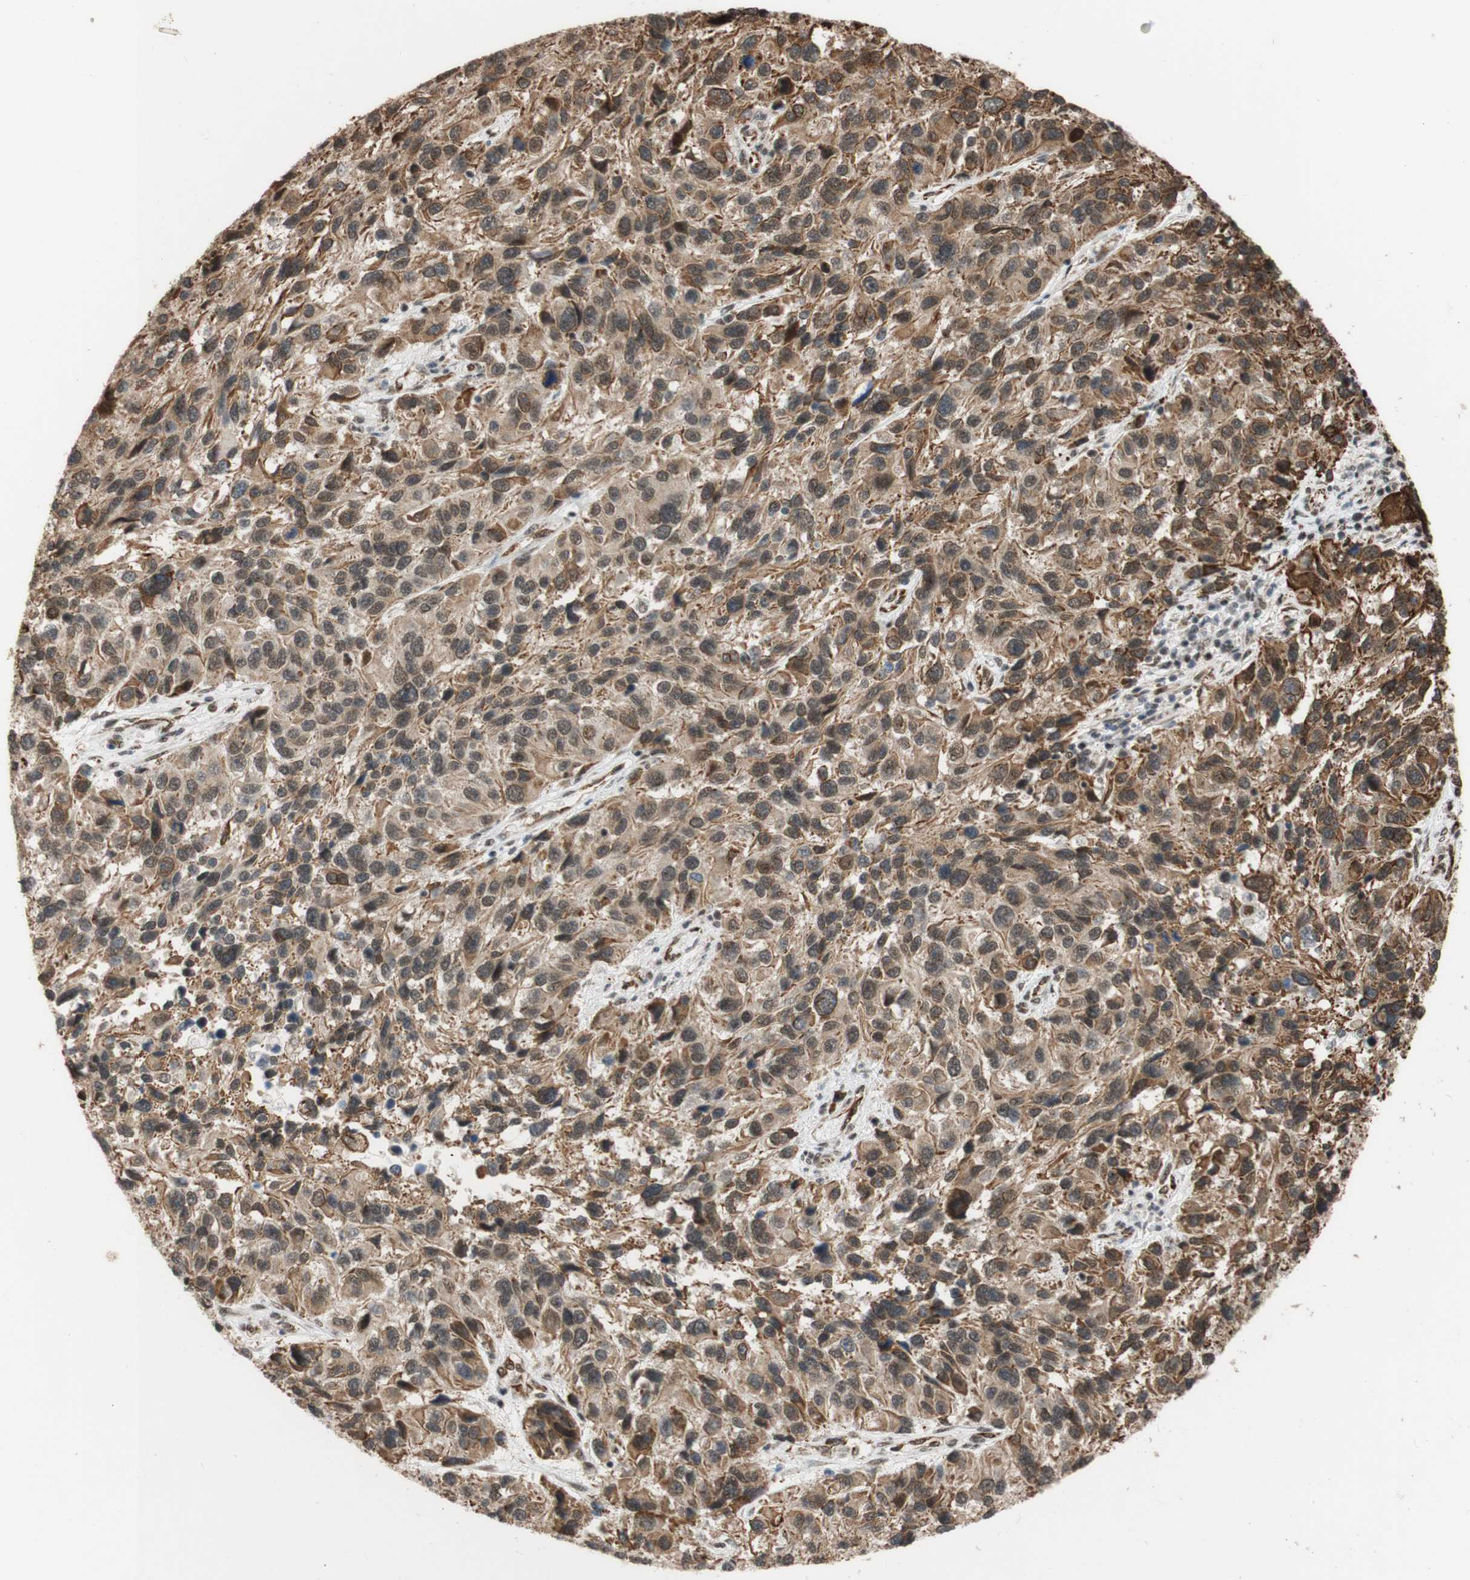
{"staining": {"intensity": "moderate", "quantity": ">75%", "location": "cytoplasmic/membranous"}, "tissue": "melanoma", "cell_type": "Tumor cells", "image_type": "cancer", "snomed": [{"axis": "morphology", "description": "Malignant melanoma, NOS"}, {"axis": "topography", "description": "Skin"}], "caption": "Moderate cytoplasmic/membranous protein positivity is seen in about >75% of tumor cells in melanoma.", "gene": "SAP18", "patient": {"sex": "male", "age": 53}}